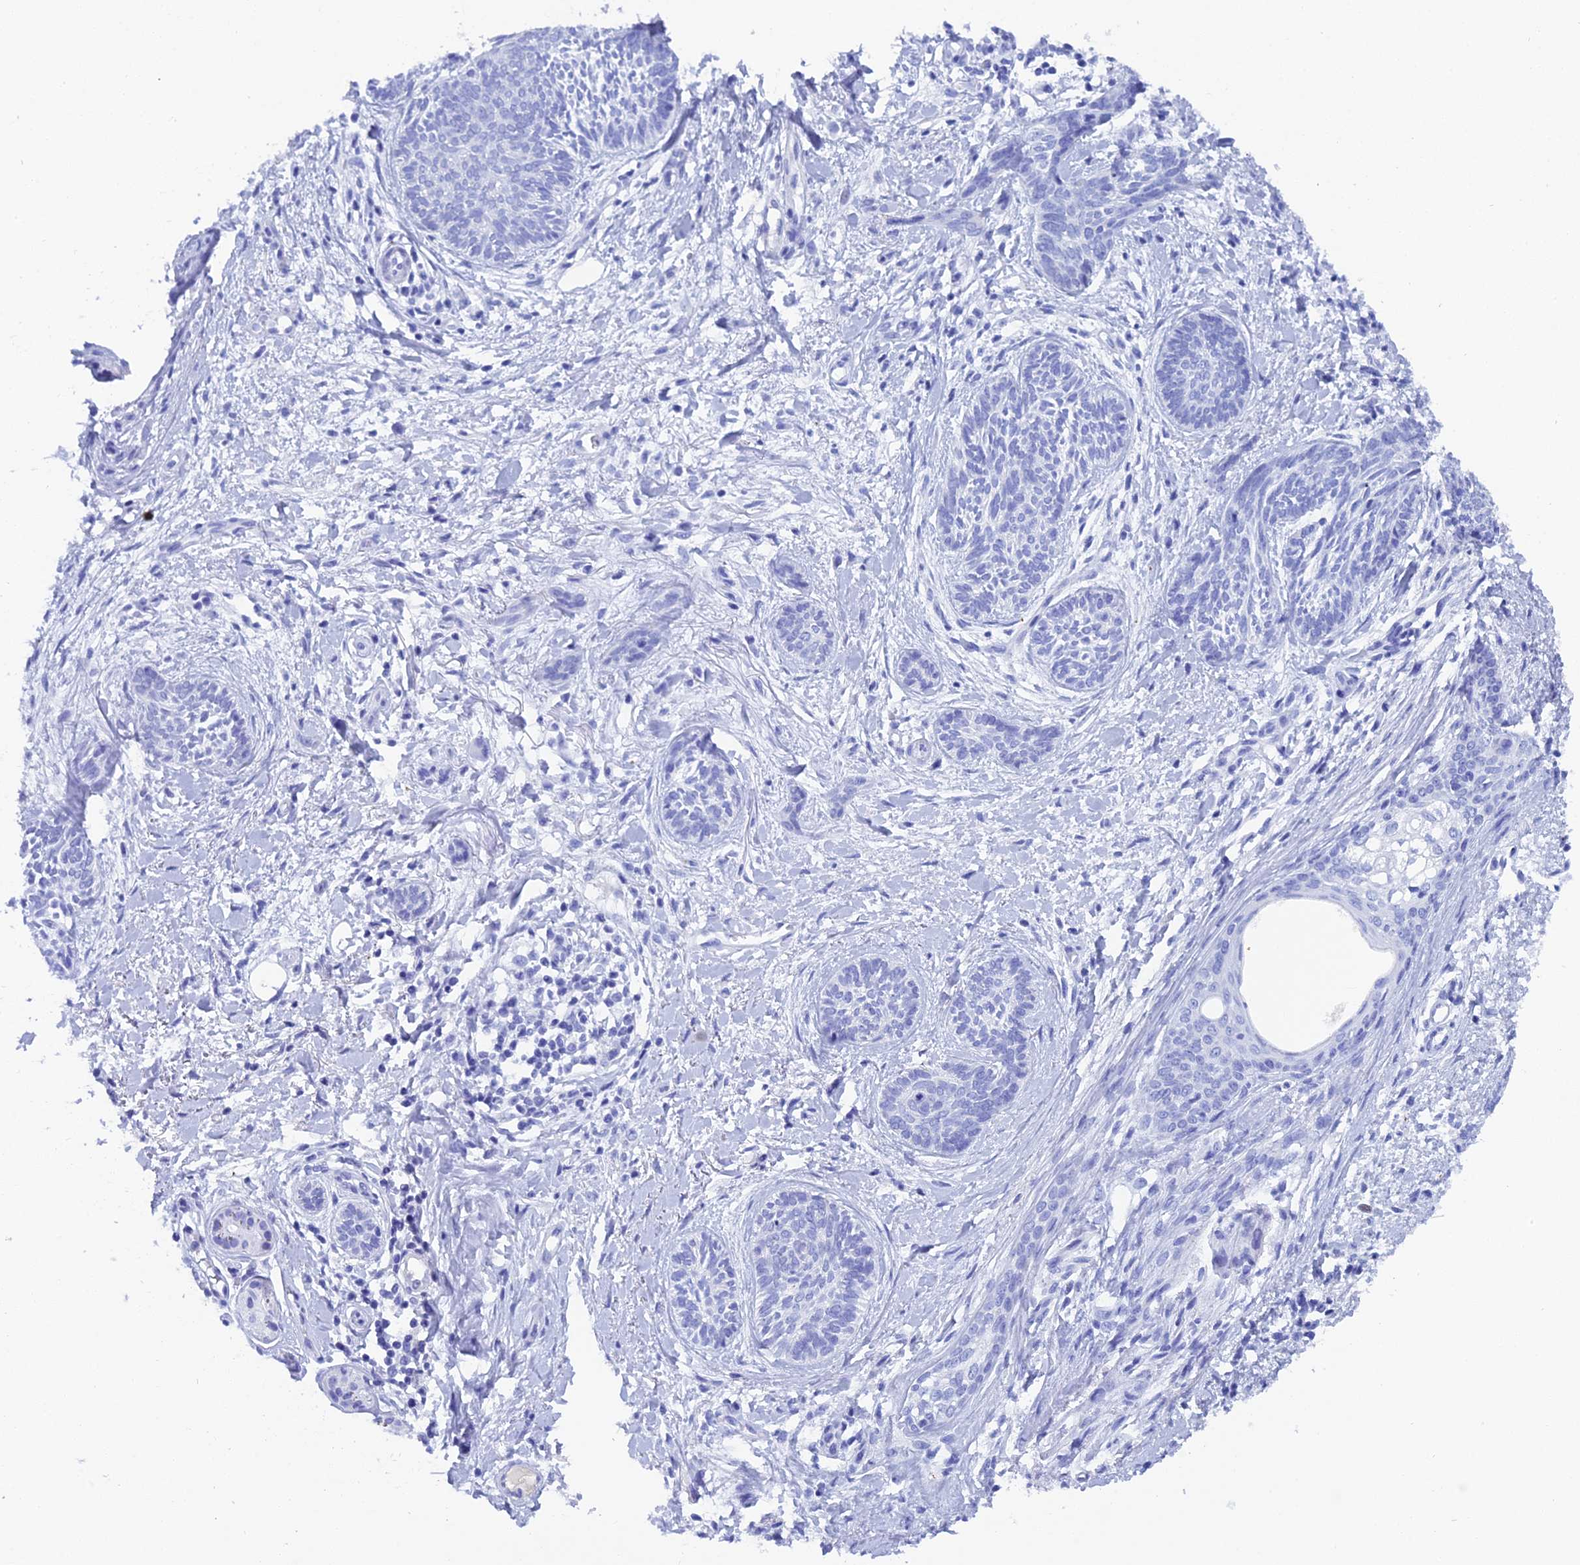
{"staining": {"intensity": "negative", "quantity": "none", "location": "none"}, "tissue": "skin cancer", "cell_type": "Tumor cells", "image_type": "cancer", "snomed": [{"axis": "morphology", "description": "Basal cell carcinoma"}, {"axis": "topography", "description": "Skin"}], "caption": "This image is of skin cancer (basal cell carcinoma) stained with IHC to label a protein in brown with the nuclei are counter-stained blue. There is no positivity in tumor cells. (Immunohistochemistry, brightfield microscopy, high magnification).", "gene": "REG1A", "patient": {"sex": "female", "age": 81}}